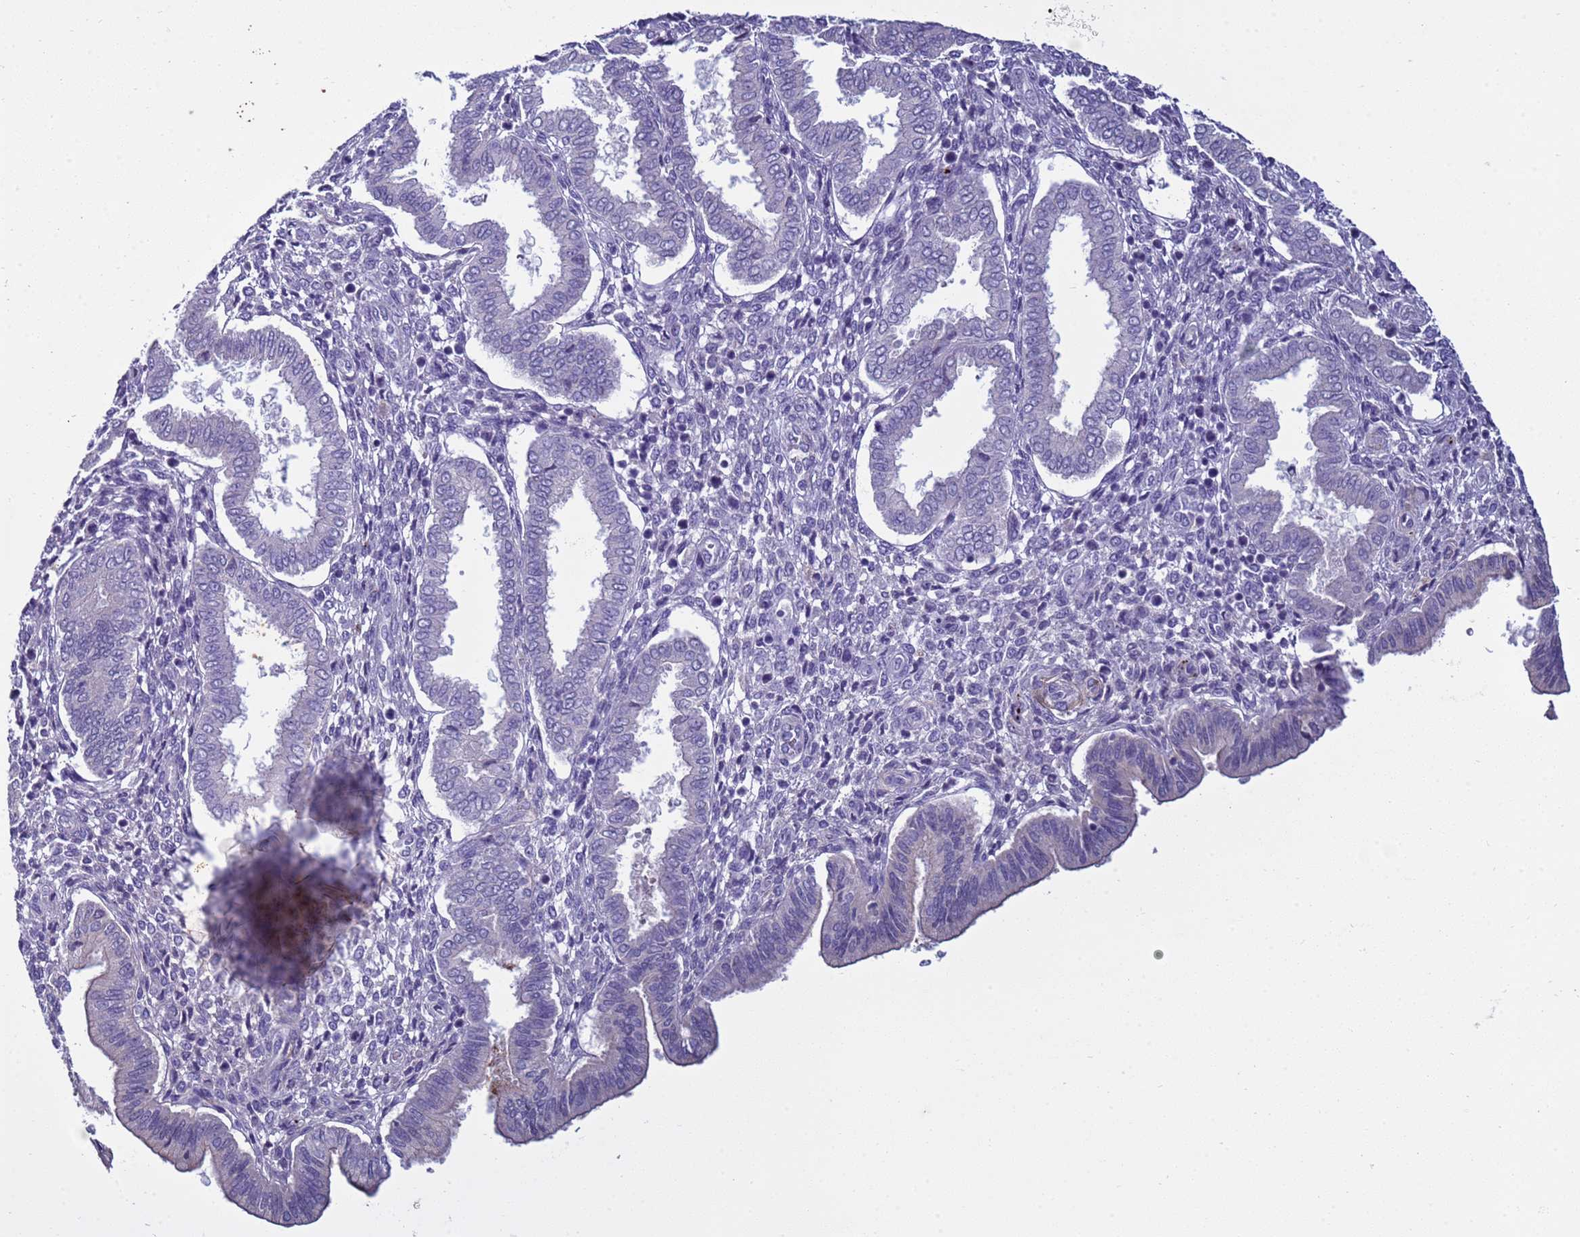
{"staining": {"intensity": "negative", "quantity": "none", "location": "none"}, "tissue": "endometrium", "cell_type": "Cells in endometrial stroma", "image_type": "normal", "snomed": [{"axis": "morphology", "description": "Normal tissue, NOS"}, {"axis": "topography", "description": "Endometrium"}], "caption": "An IHC image of normal endometrium is shown. There is no staining in cells in endometrial stroma of endometrium. (DAB immunohistochemistry (IHC) visualized using brightfield microscopy, high magnification).", "gene": "TRIM51G", "patient": {"sex": "female", "age": 24}}